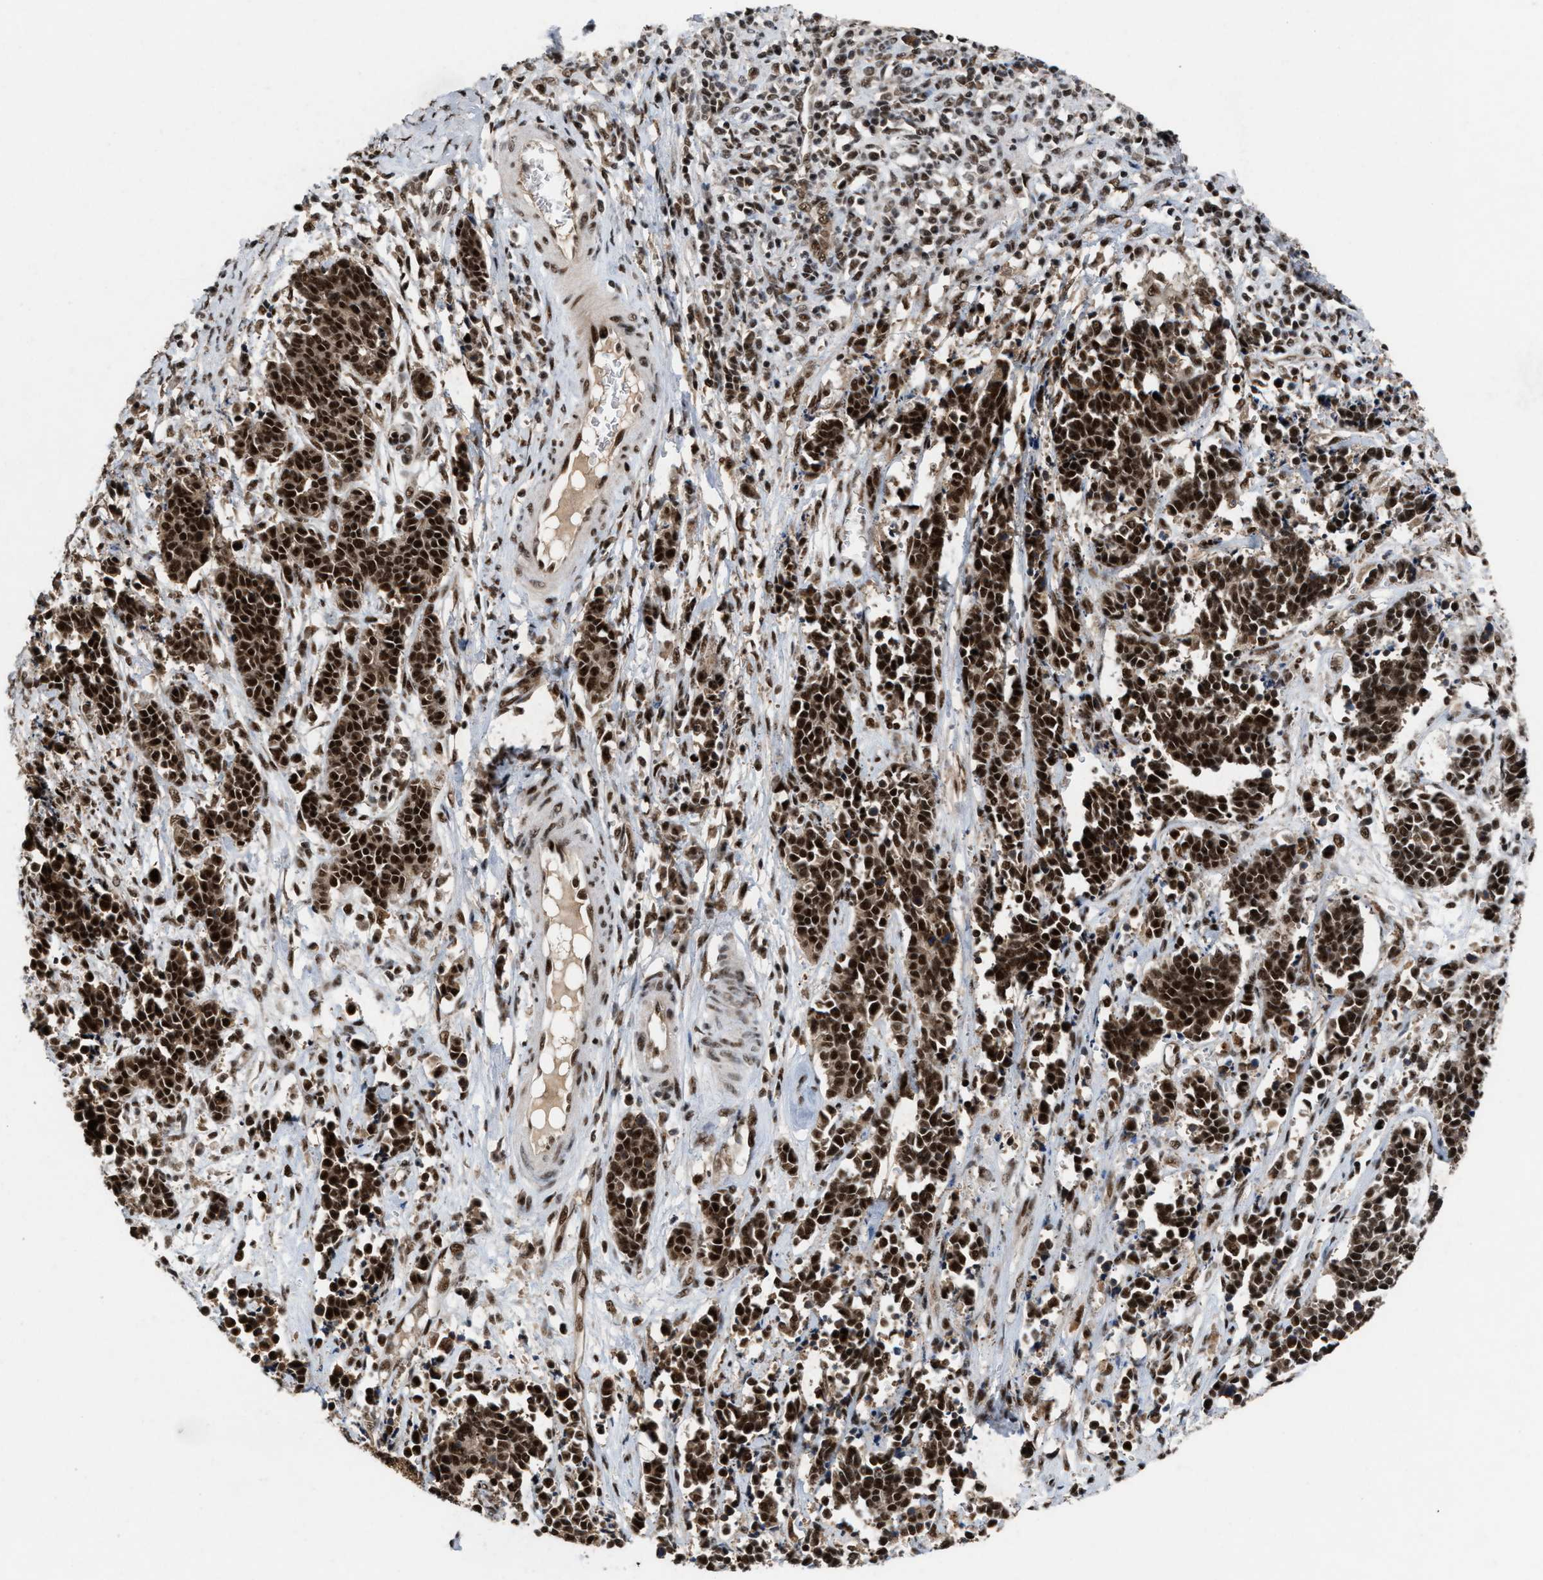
{"staining": {"intensity": "strong", "quantity": ">75%", "location": "cytoplasmic/membranous,nuclear"}, "tissue": "cervical cancer", "cell_type": "Tumor cells", "image_type": "cancer", "snomed": [{"axis": "morphology", "description": "Squamous cell carcinoma, NOS"}, {"axis": "topography", "description": "Cervix"}], "caption": "Human squamous cell carcinoma (cervical) stained for a protein (brown) exhibits strong cytoplasmic/membranous and nuclear positive expression in about >75% of tumor cells.", "gene": "PRPF4", "patient": {"sex": "female", "age": 35}}